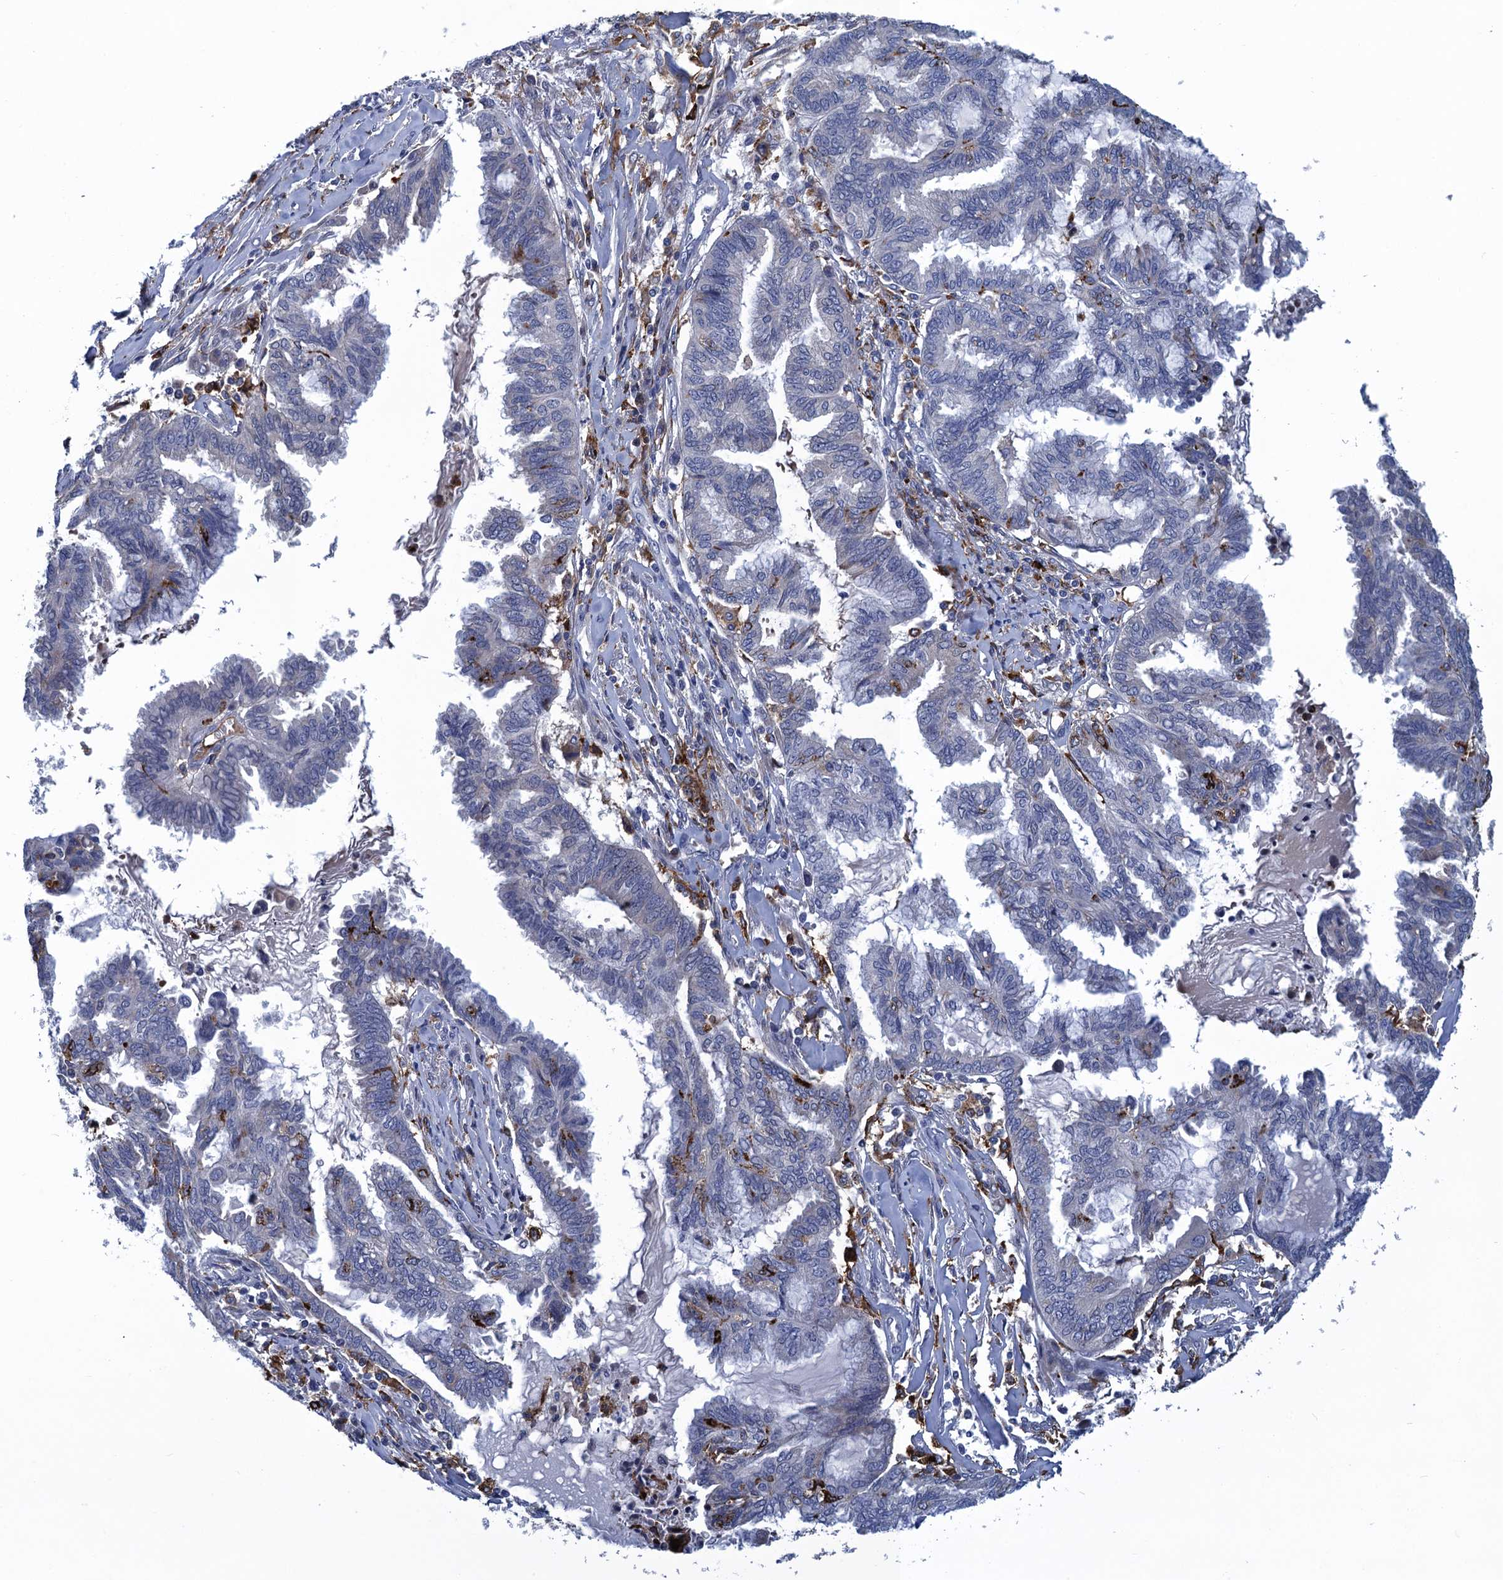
{"staining": {"intensity": "negative", "quantity": "none", "location": "none"}, "tissue": "endometrial cancer", "cell_type": "Tumor cells", "image_type": "cancer", "snomed": [{"axis": "morphology", "description": "Adenocarcinoma, NOS"}, {"axis": "topography", "description": "Endometrium"}], "caption": "Immunohistochemistry (IHC) of human endometrial adenocarcinoma exhibits no positivity in tumor cells.", "gene": "DNHD1", "patient": {"sex": "female", "age": 86}}